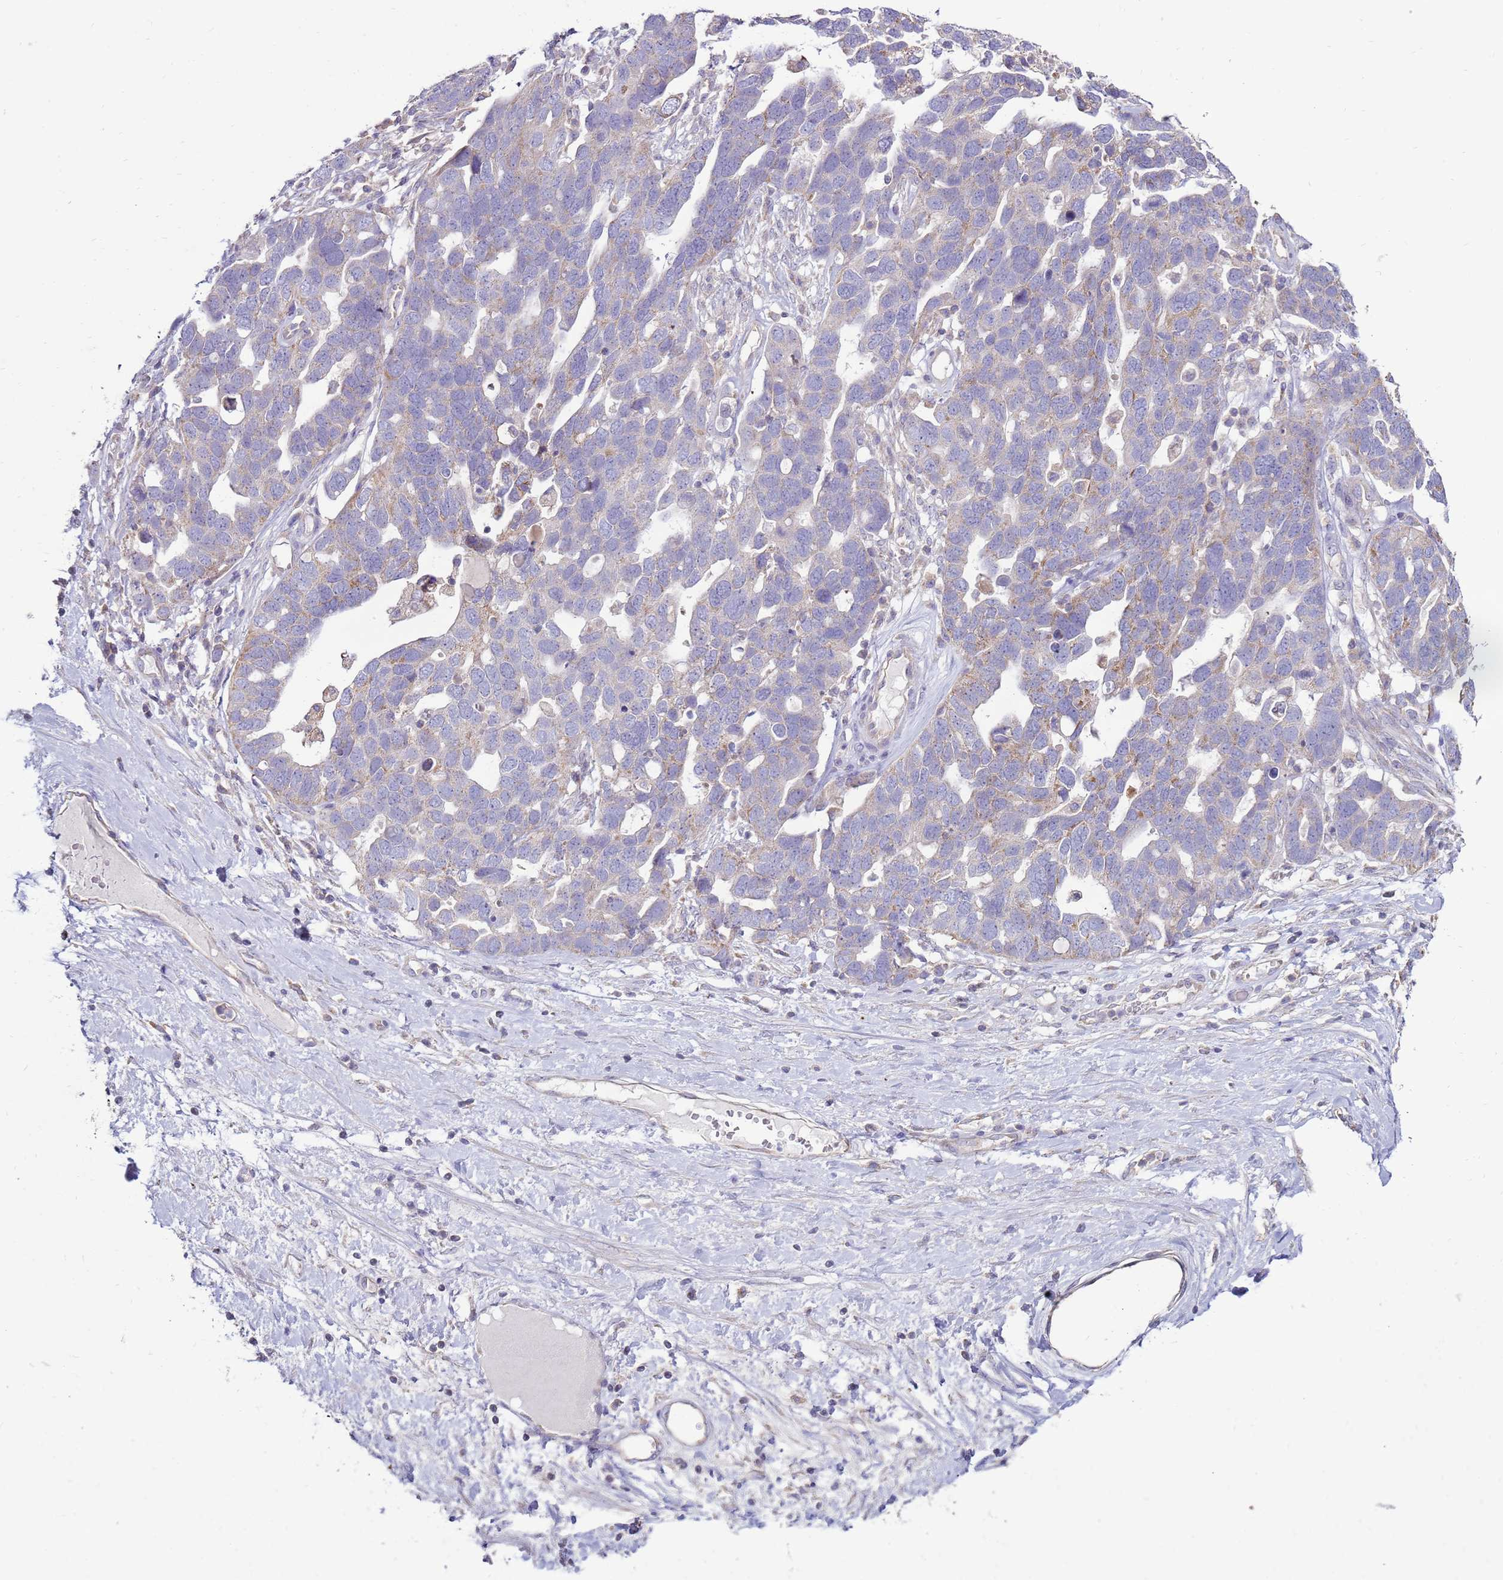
{"staining": {"intensity": "negative", "quantity": "none", "location": "none"}, "tissue": "ovarian cancer", "cell_type": "Tumor cells", "image_type": "cancer", "snomed": [{"axis": "morphology", "description": "Cystadenocarcinoma, serous, NOS"}, {"axis": "topography", "description": "Ovary"}], "caption": "DAB (3,3'-diaminobenzidine) immunohistochemical staining of ovarian cancer (serous cystadenocarcinoma) displays no significant staining in tumor cells. The staining was performed using DAB to visualize the protein expression in brown, while the nuclei were stained in blue with hematoxylin (Magnification: 20x).", "gene": "TRAPPC4", "patient": {"sex": "female", "age": 54}}